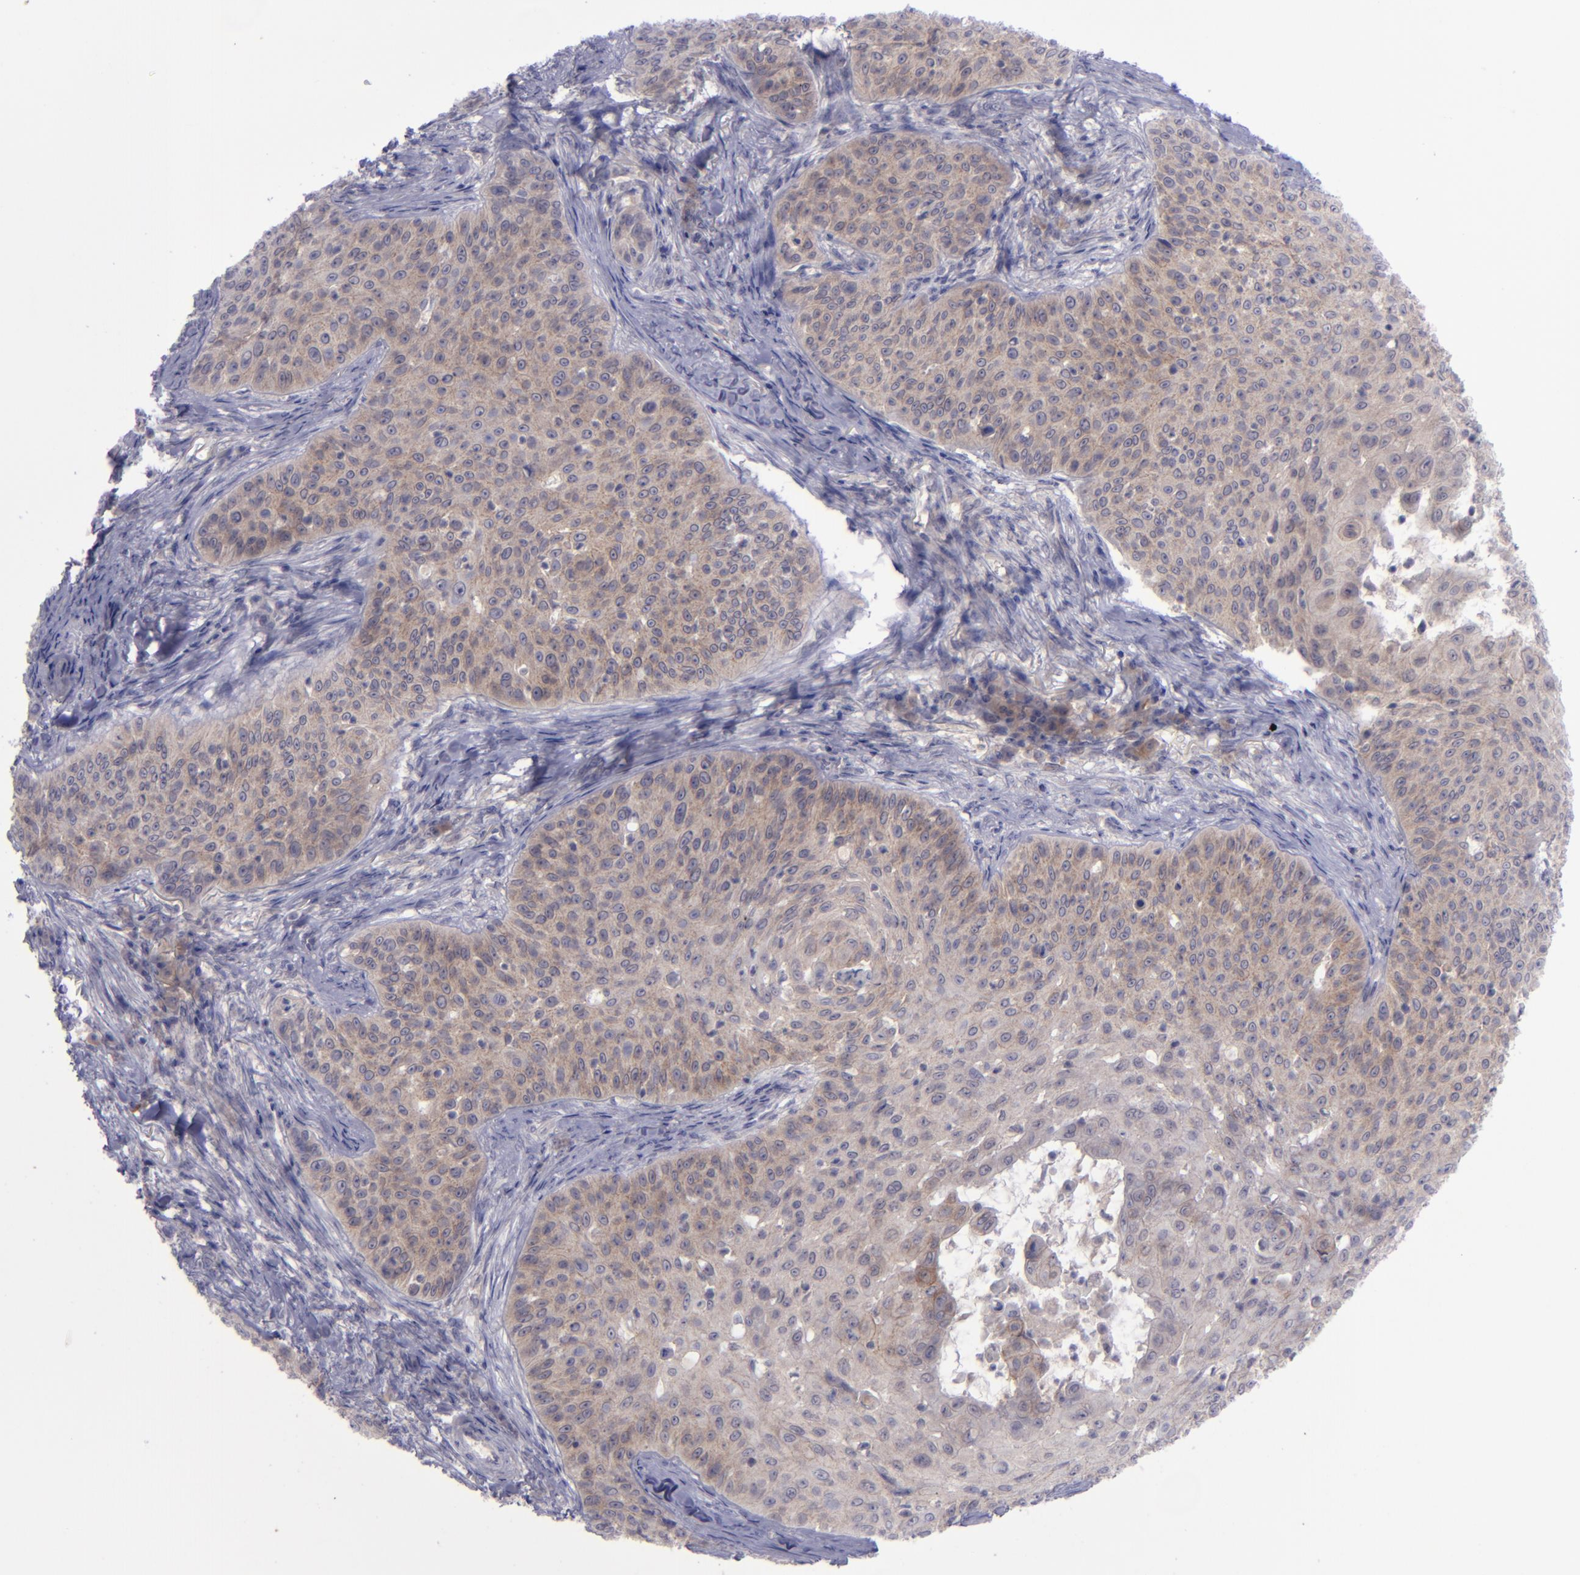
{"staining": {"intensity": "moderate", "quantity": ">75%", "location": "cytoplasmic/membranous"}, "tissue": "skin cancer", "cell_type": "Tumor cells", "image_type": "cancer", "snomed": [{"axis": "morphology", "description": "Squamous cell carcinoma, NOS"}, {"axis": "topography", "description": "Skin"}], "caption": "Immunohistochemical staining of skin squamous cell carcinoma reveals moderate cytoplasmic/membranous protein positivity in approximately >75% of tumor cells.", "gene": "EVPL", "patient": {"sex": "male", "age": 82}}